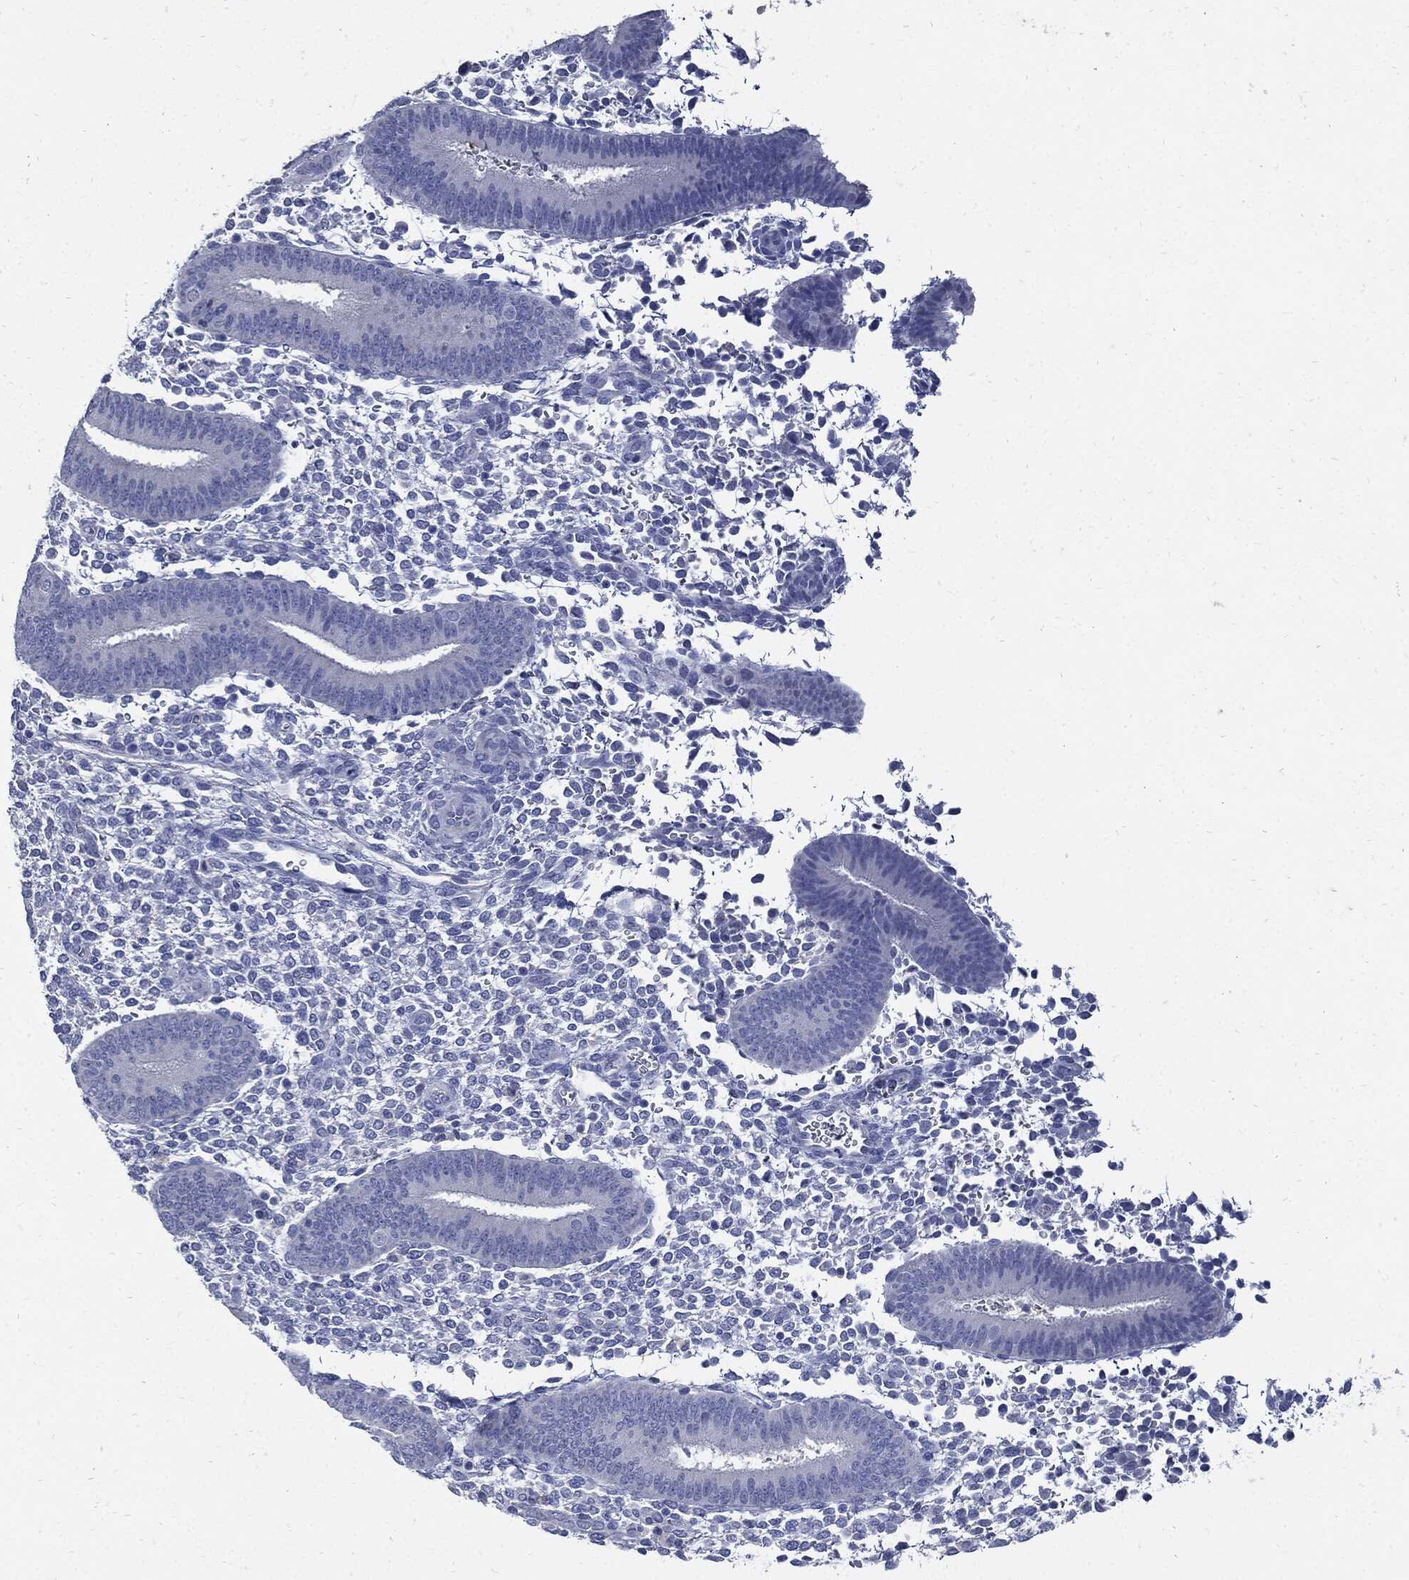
{"staining": {"intensity": "negative", "quantity": "none", "location": "none"}, "tissue": "endometrium", "cell_type": "Cells in endometrial stroma", "image_type": "normal", "snomed": [{"axis": "morphology", "description": "Normal tissue, NOS"}, {"axis": "topography", "description": "Endometrium"}], "caption": "Immunohistochemistry (IHC) image of unremarkable human endometrium stained for a protein (brown), which shows no staining in cells in endometrial stroma.", "gene": "CPE", "patient": {"sex": "female", "age": 39}}